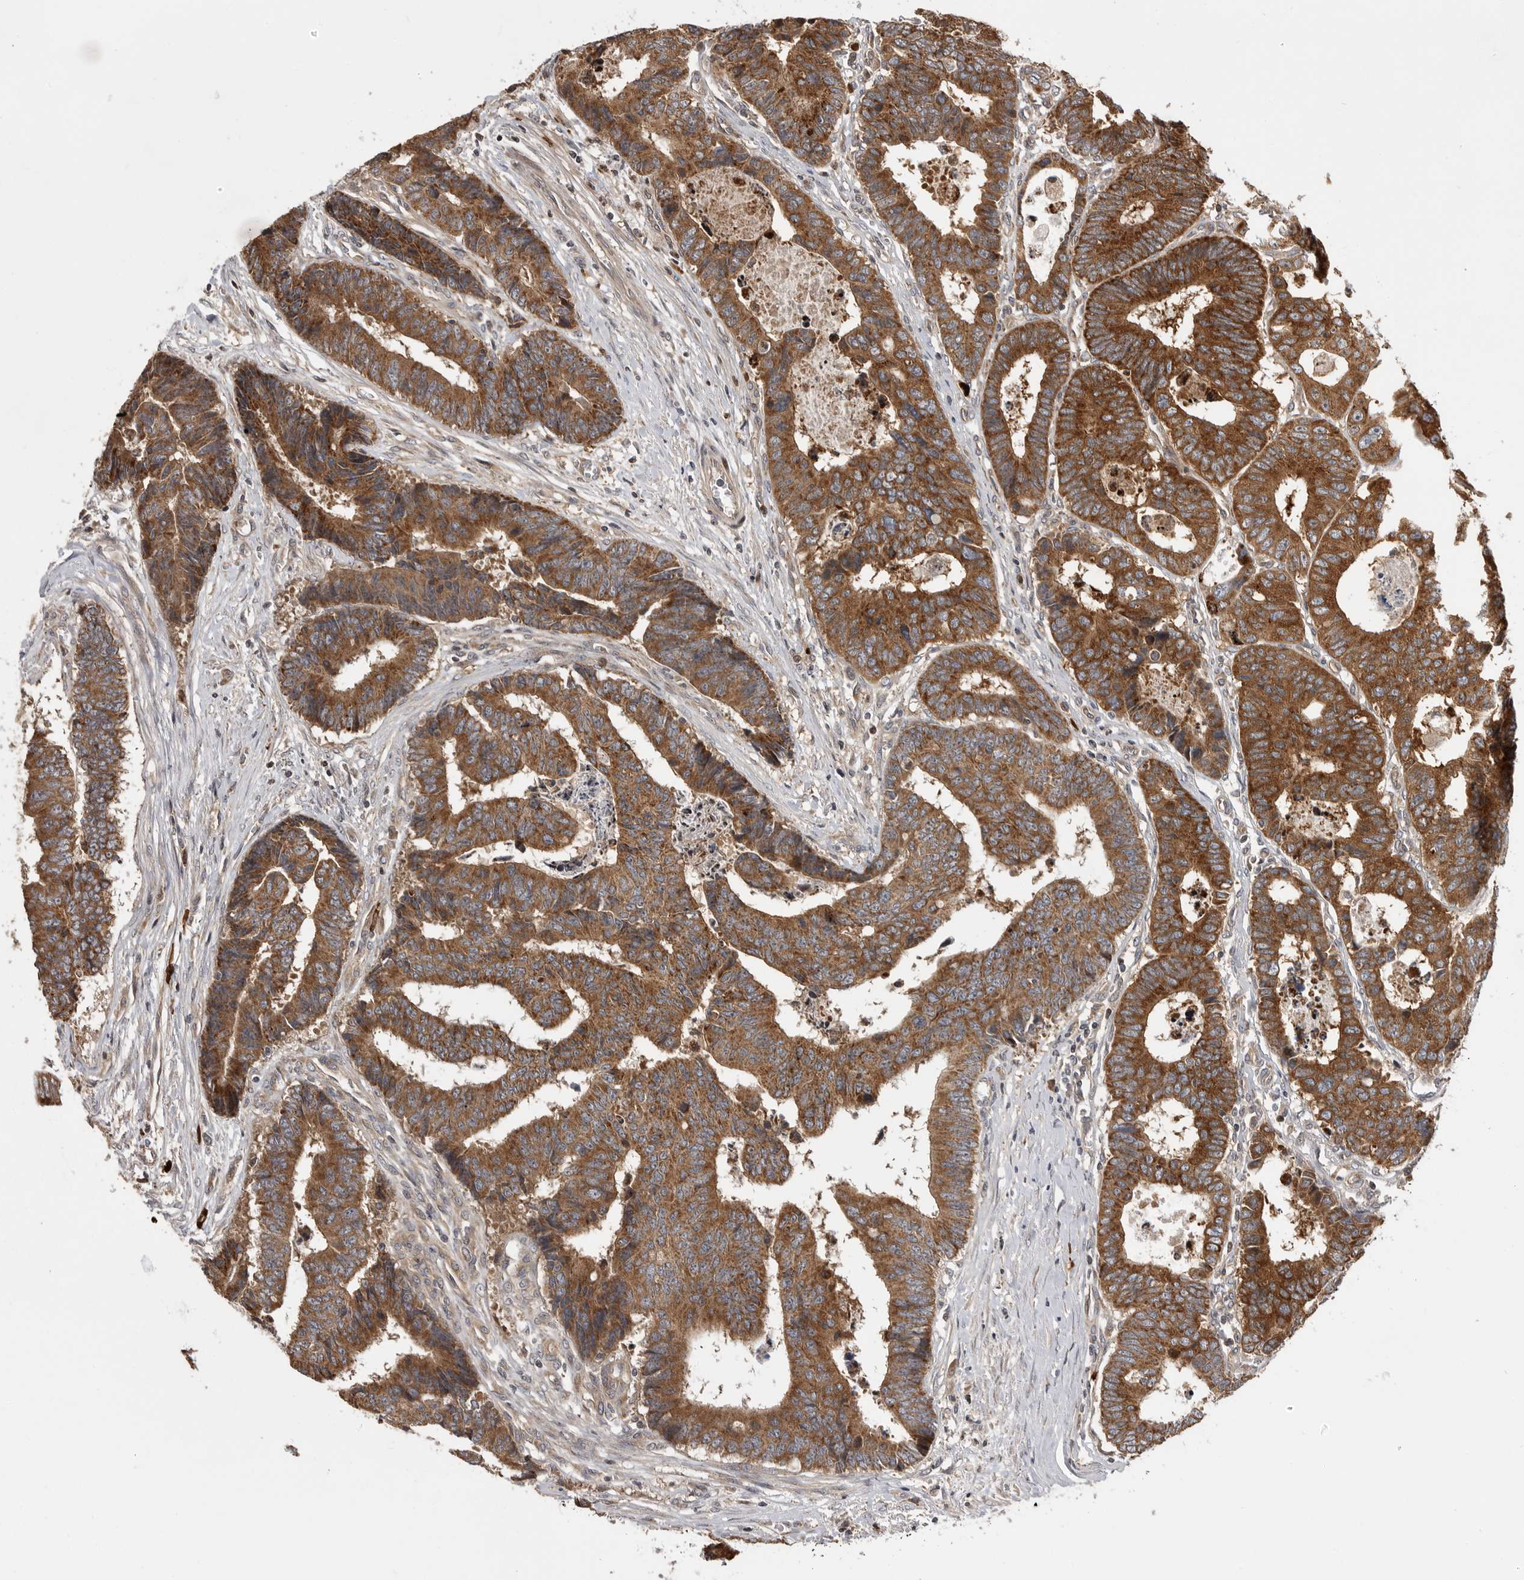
{"staining": {"intensity": "moderate", "quantity": ">75%", "location": "cytoplasmic/membranous"}, "tissue": "colorectal cancer", "cell_type": "Tumor cells", "image_type": "cancer", "snomed": [{"axis": "morphology", "description": "Adenocarcinoma, NOS"}, {"axis": "topography", "description": "Rectum"}], "caption": "This image demonstrates immunohistochemistry (IHC) staining of colorectal cancer, with medium moderate cytoplasmic/membranous staining in about >75% of tumor cells.", "gene": "OXR1", "patient": {"sex": "male", "age": 84}}